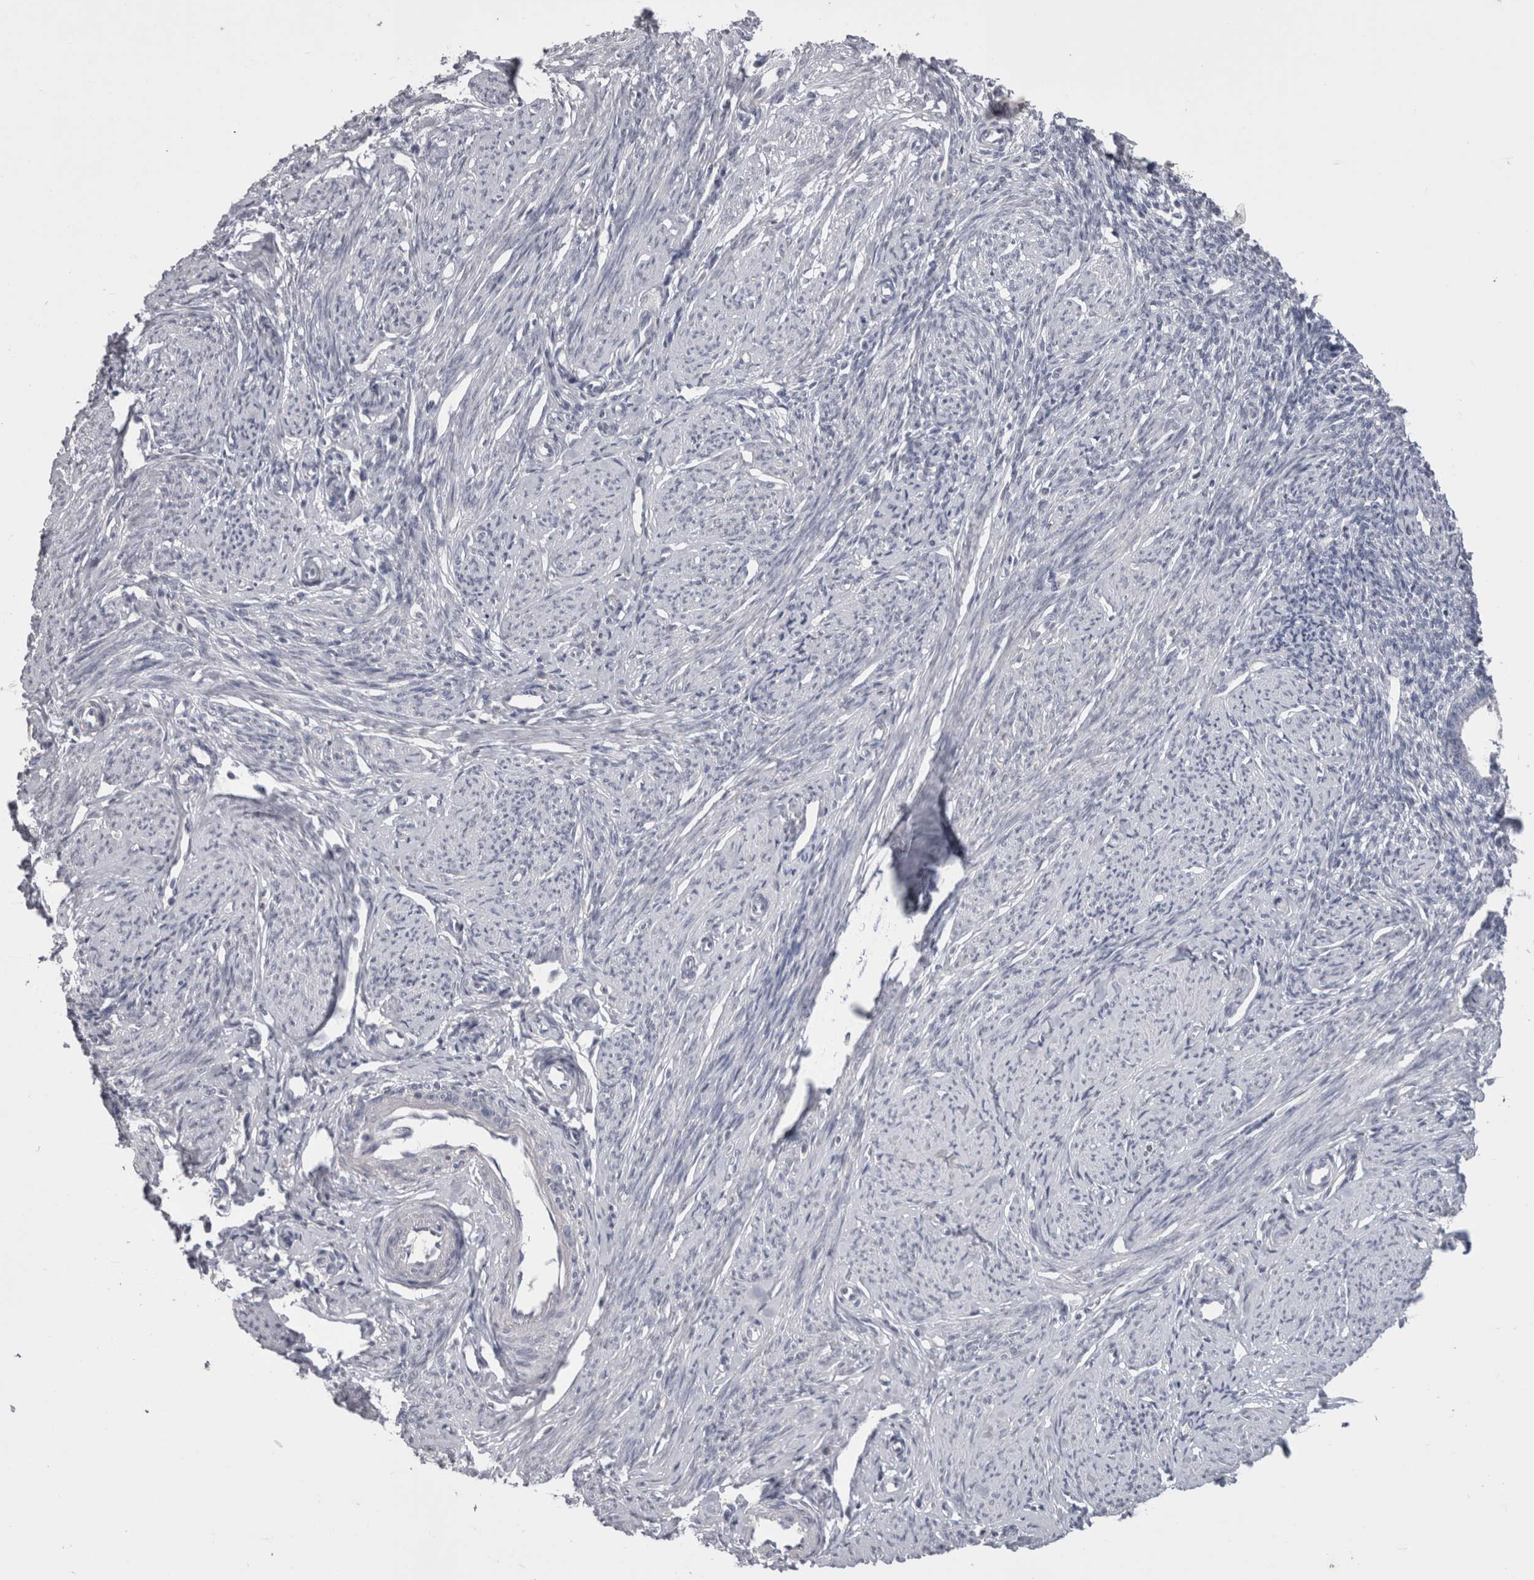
{"staining": {"intensity": "negative", "quantity": "none", "location": "none"}, "tissue": "endometrium", "cell_type": "Cells in endometrial stroma", "image_type": "normal", "snomed": [{"axis": "morphology", "description": "Normal tissue, NOS"}, {"axis": "topography", "description": "Endometrium"}], "caption": "Cells in endometrial stroma show no significant protein positivity in unremarkable endometrium.", "gene": "CDHR5", "patient": {"sex": "female", "age": 56}}